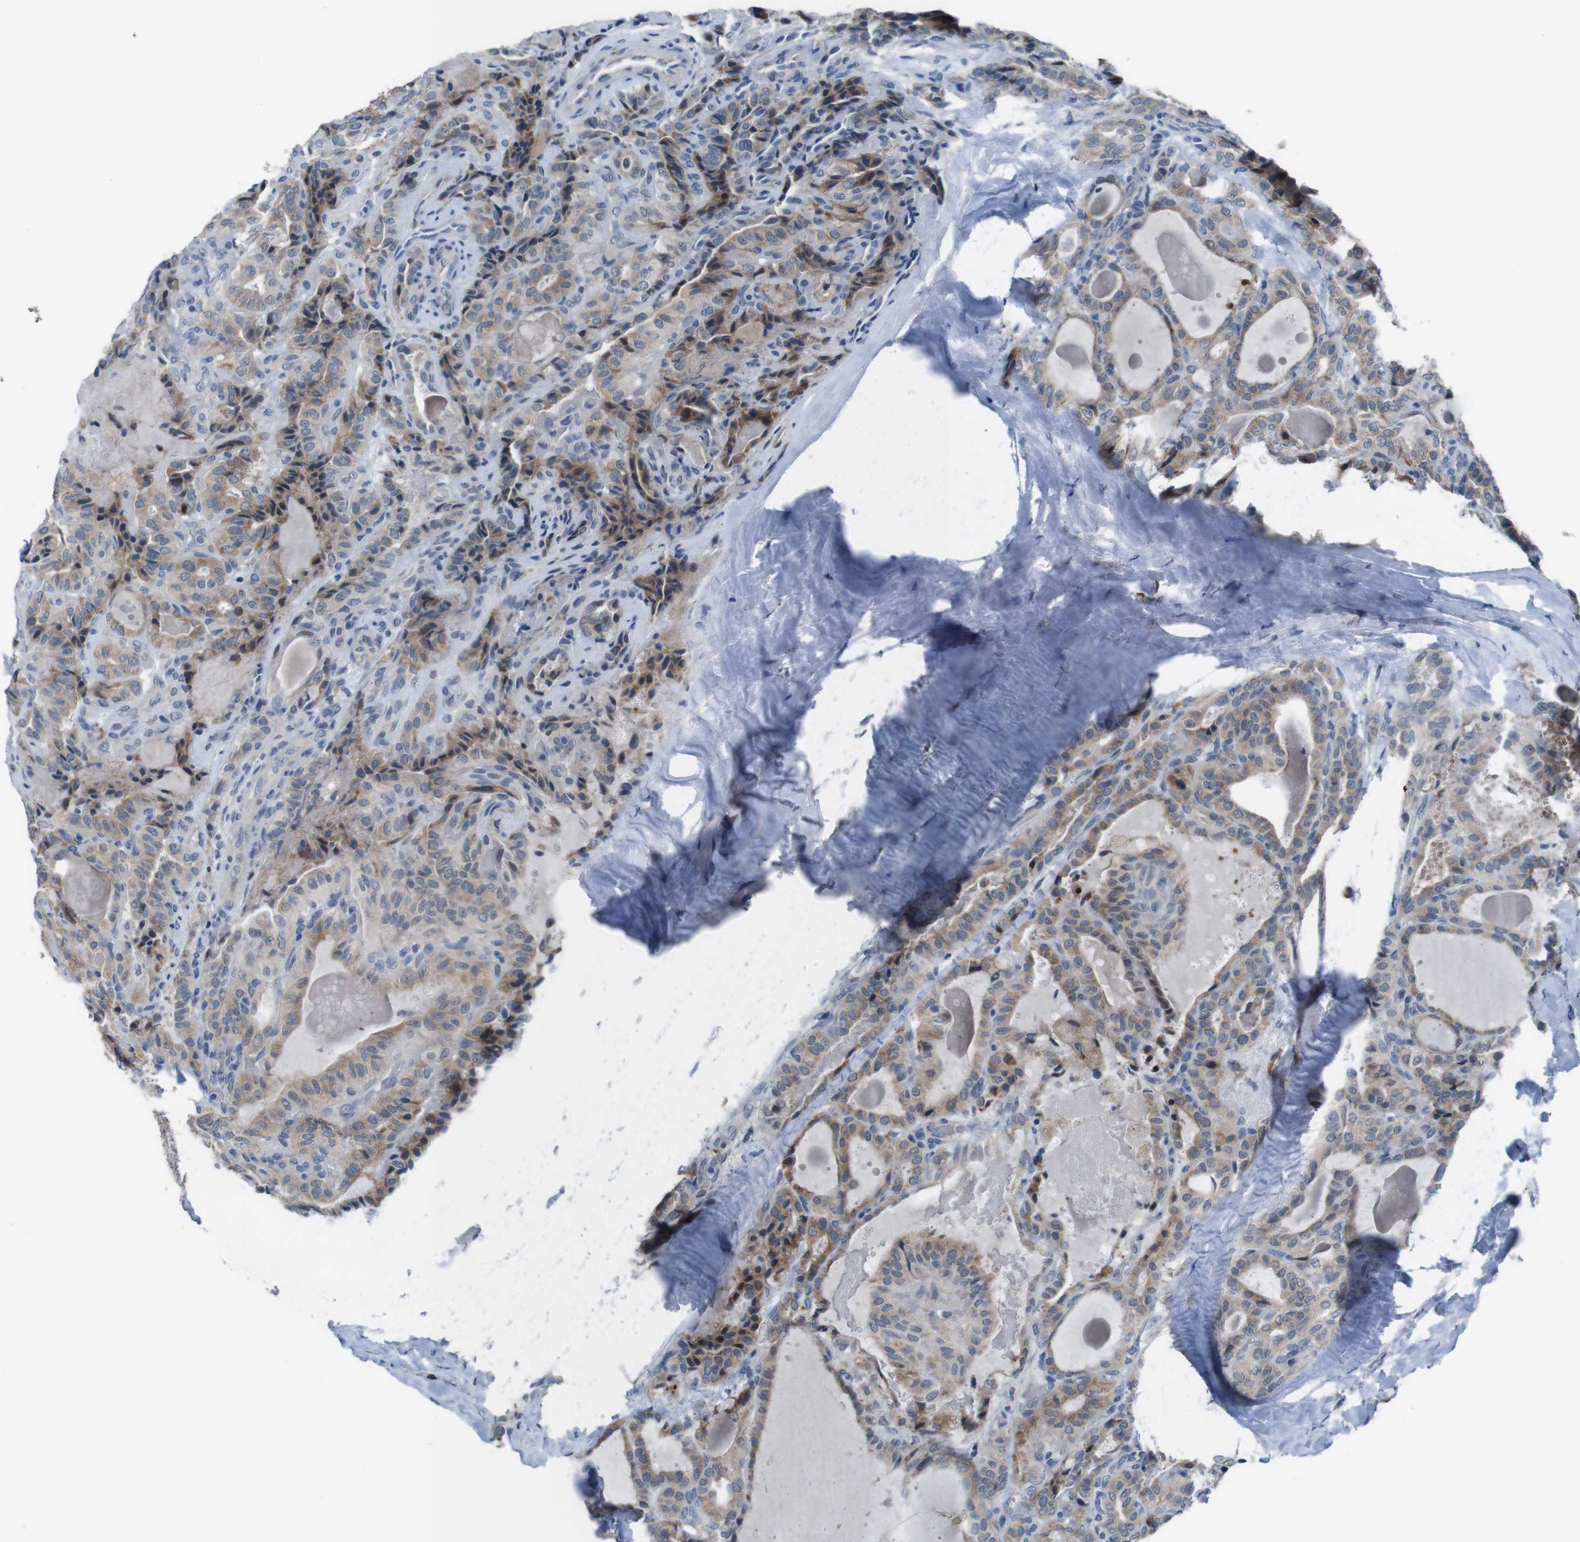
{"staining": {"intensity": "moderate", "quantity": ">75%", "location": "cytoplasmic/membranous"}, "tissue": "thyroid cancer", "cell_type": "Tumor cells", "image_type": "cancer", "snomed": [{"axis": "morphology", "description": "Papillary adenocarcinoma, NOS"}, {"axis": "topography", "description": "Thyroid gland"}], "caption": "About >75% of tumor cells in human thyroid cancer (papillary adenocarcinoma) exhibit moderate cytoplasmic/membranous protein expression as visualized by brown immunohistochemical staining.", "gene": "CDH22", "patient": {"sex": "male", "age": 77}}